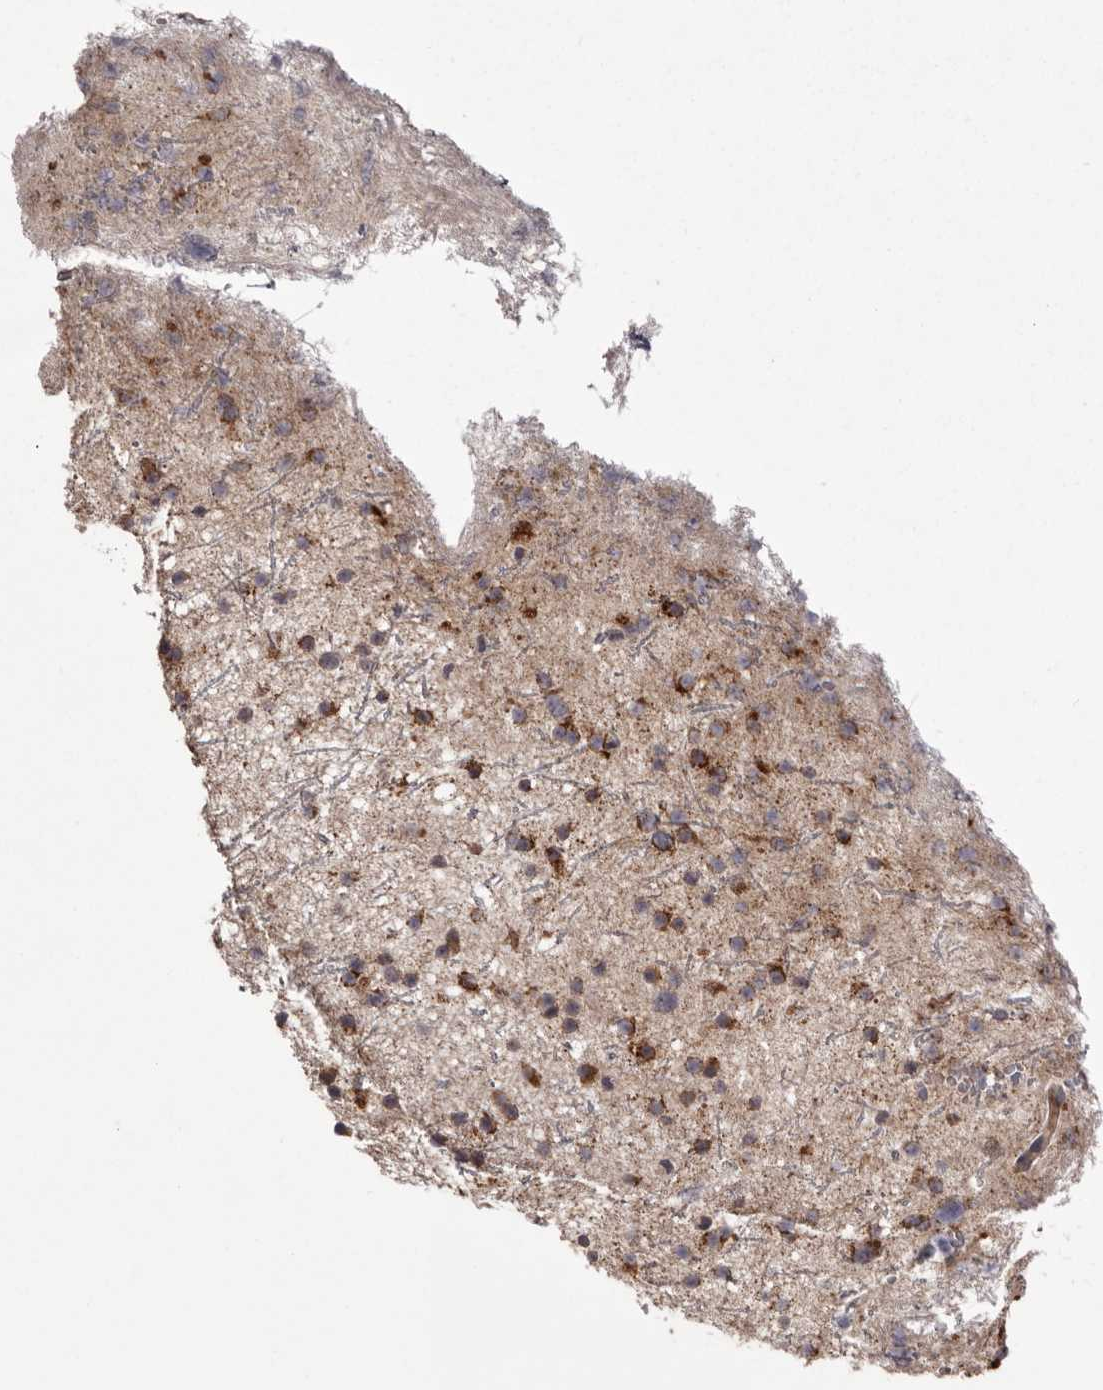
{"staining": {"intensity": "moderate", "quantity": ">75%", "location": "cytoplasmic/membranous"}, "tissue": "glioma", "cell_type": "Tumor cells", "image_type": "cancer", "snomed": [{"axis": "morphology", "description": "Glioma, malignant, Low grade"}, {"axis": "topography", "description": "Cerebral cortex"}], "caption": "Human low-grade glioma (malignant) stained for a protein (brown) demonstrates moderate cytoplasmic/membranous positive staining in about >75% of tumor cells.", "gene": "CYP1B1", "patient": {"sex": "female", "age": 39}}